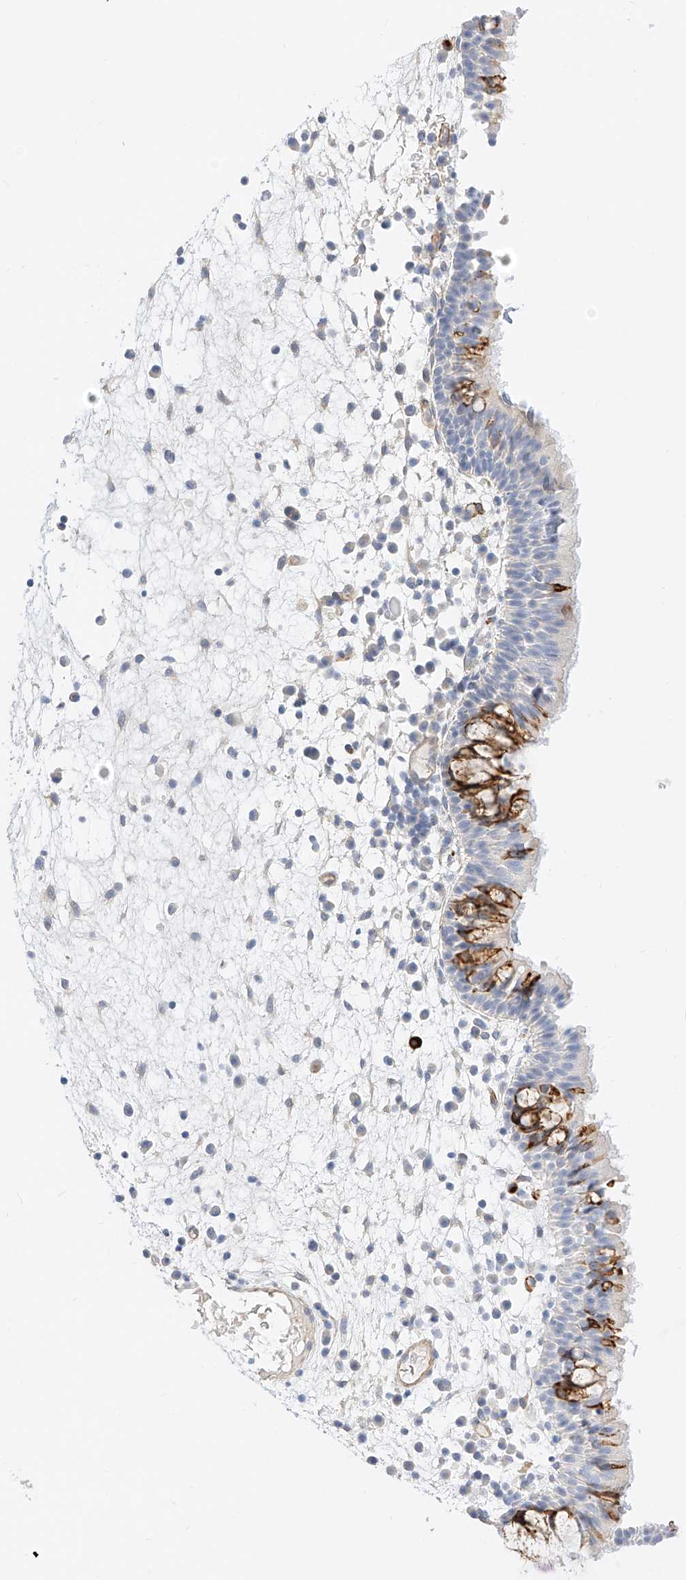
{"staining": {"intensity": "moderate", "quantity": "<25%", "location": "cytoplasmic/membranous"}, "tissue": "nasopharynx", "cell_type": "Respiratory epithelial cells", "image_type": "normal", "snomed": [{"axis": "morphology", "description": "Normal tissue, NOS"}, {"axis": "morphology", "description": "Inflammation, NOS"}, {"axis": "morphology", "description": "Malignant melanoma, Metastatic site"}, {"axis": "topography", "description": "Nasopharynx"}], "caption": "A brown stain labels moderate cytoplasmic/membranous staining of a protein in respiratory epithelial cells of unremarkable nasopharynx.", "gene": "CDCP2", "patient": {"sex": "male", "age": 70}}